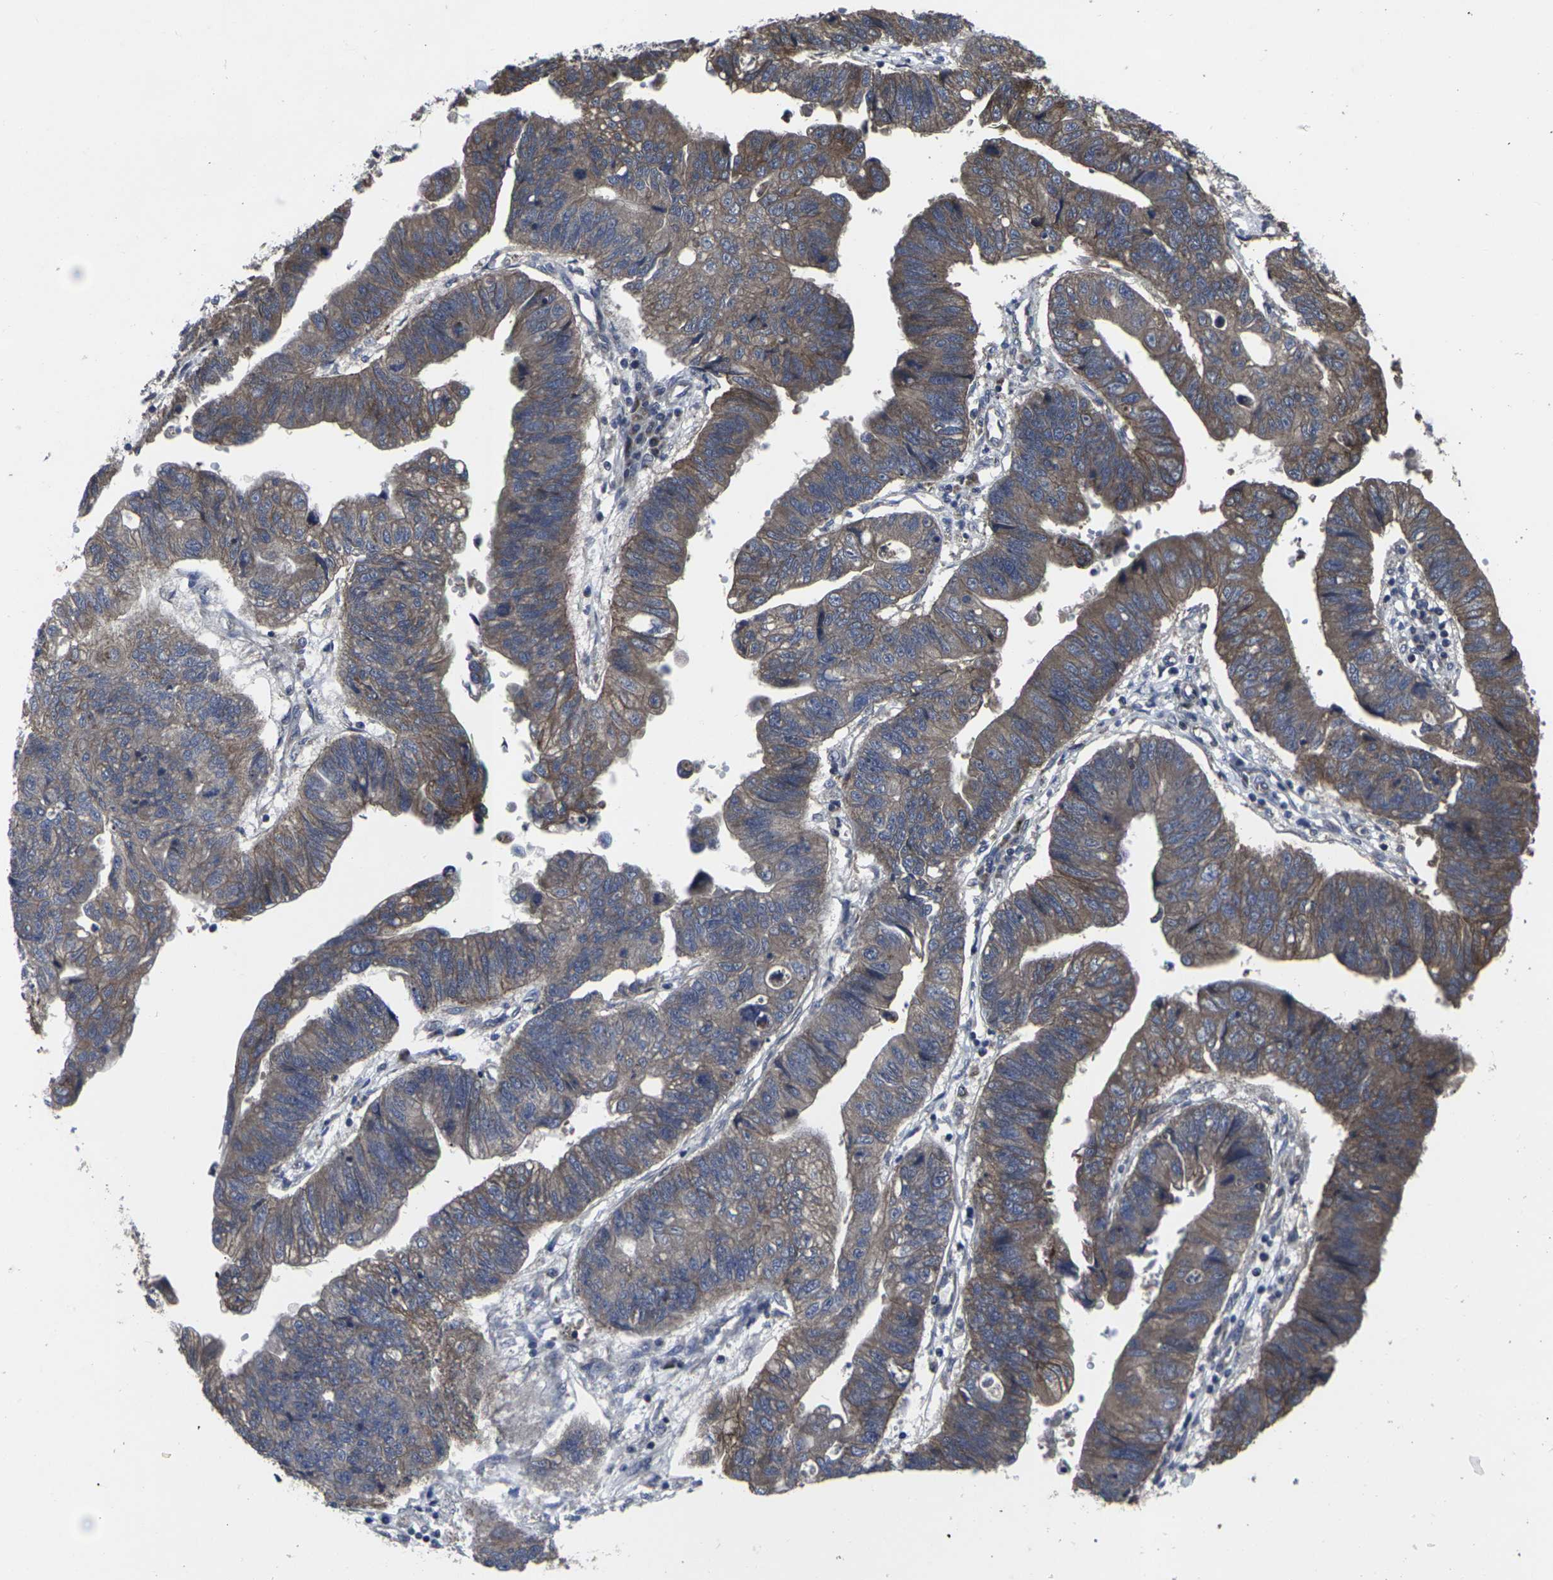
{"staining": {"intensity": "moderate", "quantity": ">75%", "location": "cytoplasmic/membranous"}, "tissue": "stomach cancer", "cell_type": "Tumor cells", "image_type": "cancer", "snomed": [{"axis": "morphology", "description": "Adenocarcinoma, NOS"}, {"axis": "topography", "description": "Stomach"}], "caption": "A photomicrograph of human adenocarcinoma (stomach) stained for a protein exhibits moderate cytoplasmic/membranous brown staining in tumor cells. (DAB IHC with brightfield microscopy, high magnification).", "gene": "MAPKAPK2", "patient": {"sex": "male", "age": 59}}